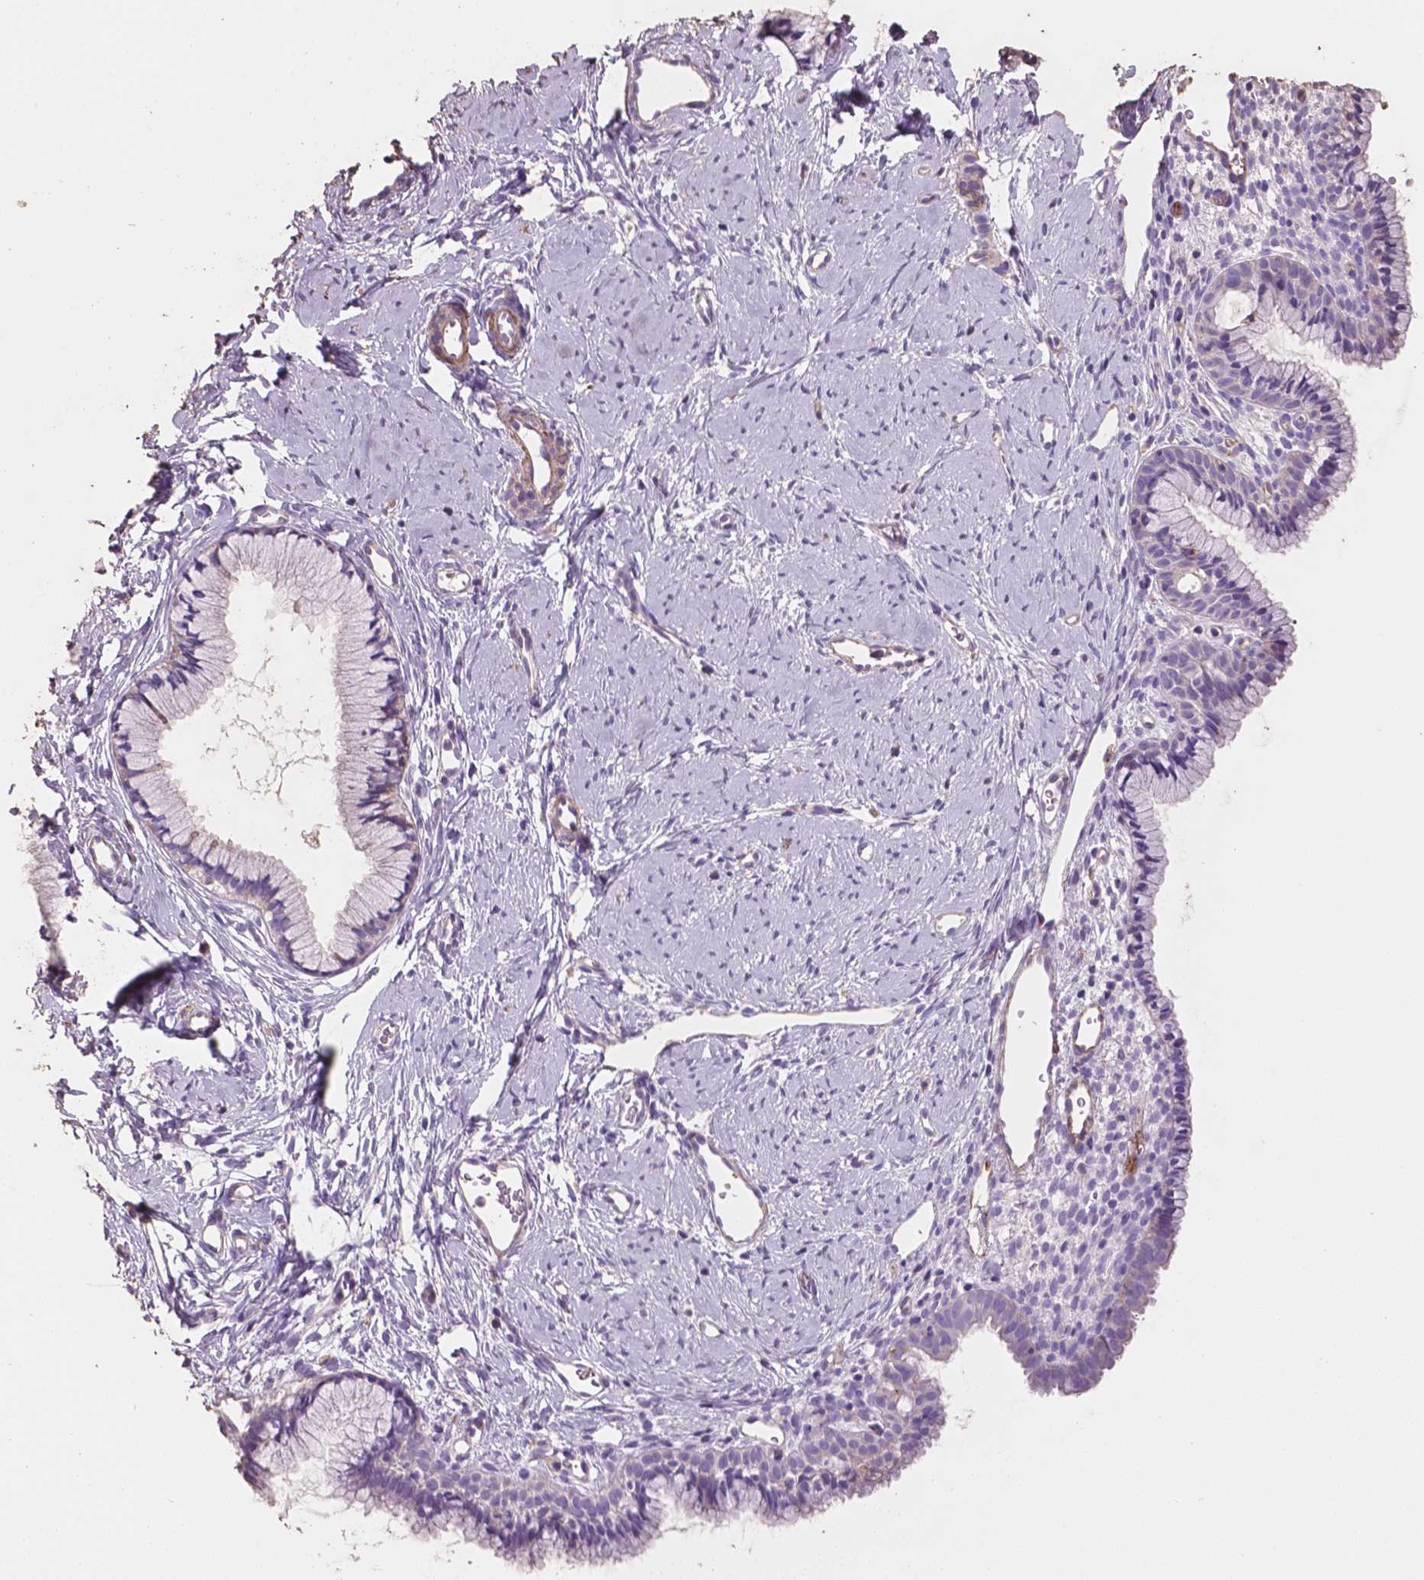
{"staining": {"intensity": "negative", "quantity": "none", "location": "none"}, "tissue": "cervix", "cell_type": "Glandular cells", "image_type": "normal", "snomed": [{"axis": "morphology", "description": "Normal tissue, NOS"}, {"axis": "topography", "description": "Cervix"}], "caption": "Glandular cells are negative for protein expression in unremarkable human cervix. The staining was performed using DAB to visualize the protein expression in brown, while the nuclei were stained in blue with hematoxylin (Magnification: 20x).", "gene": "COMMD4", "patient": {"sex": "female", "age": 40}}